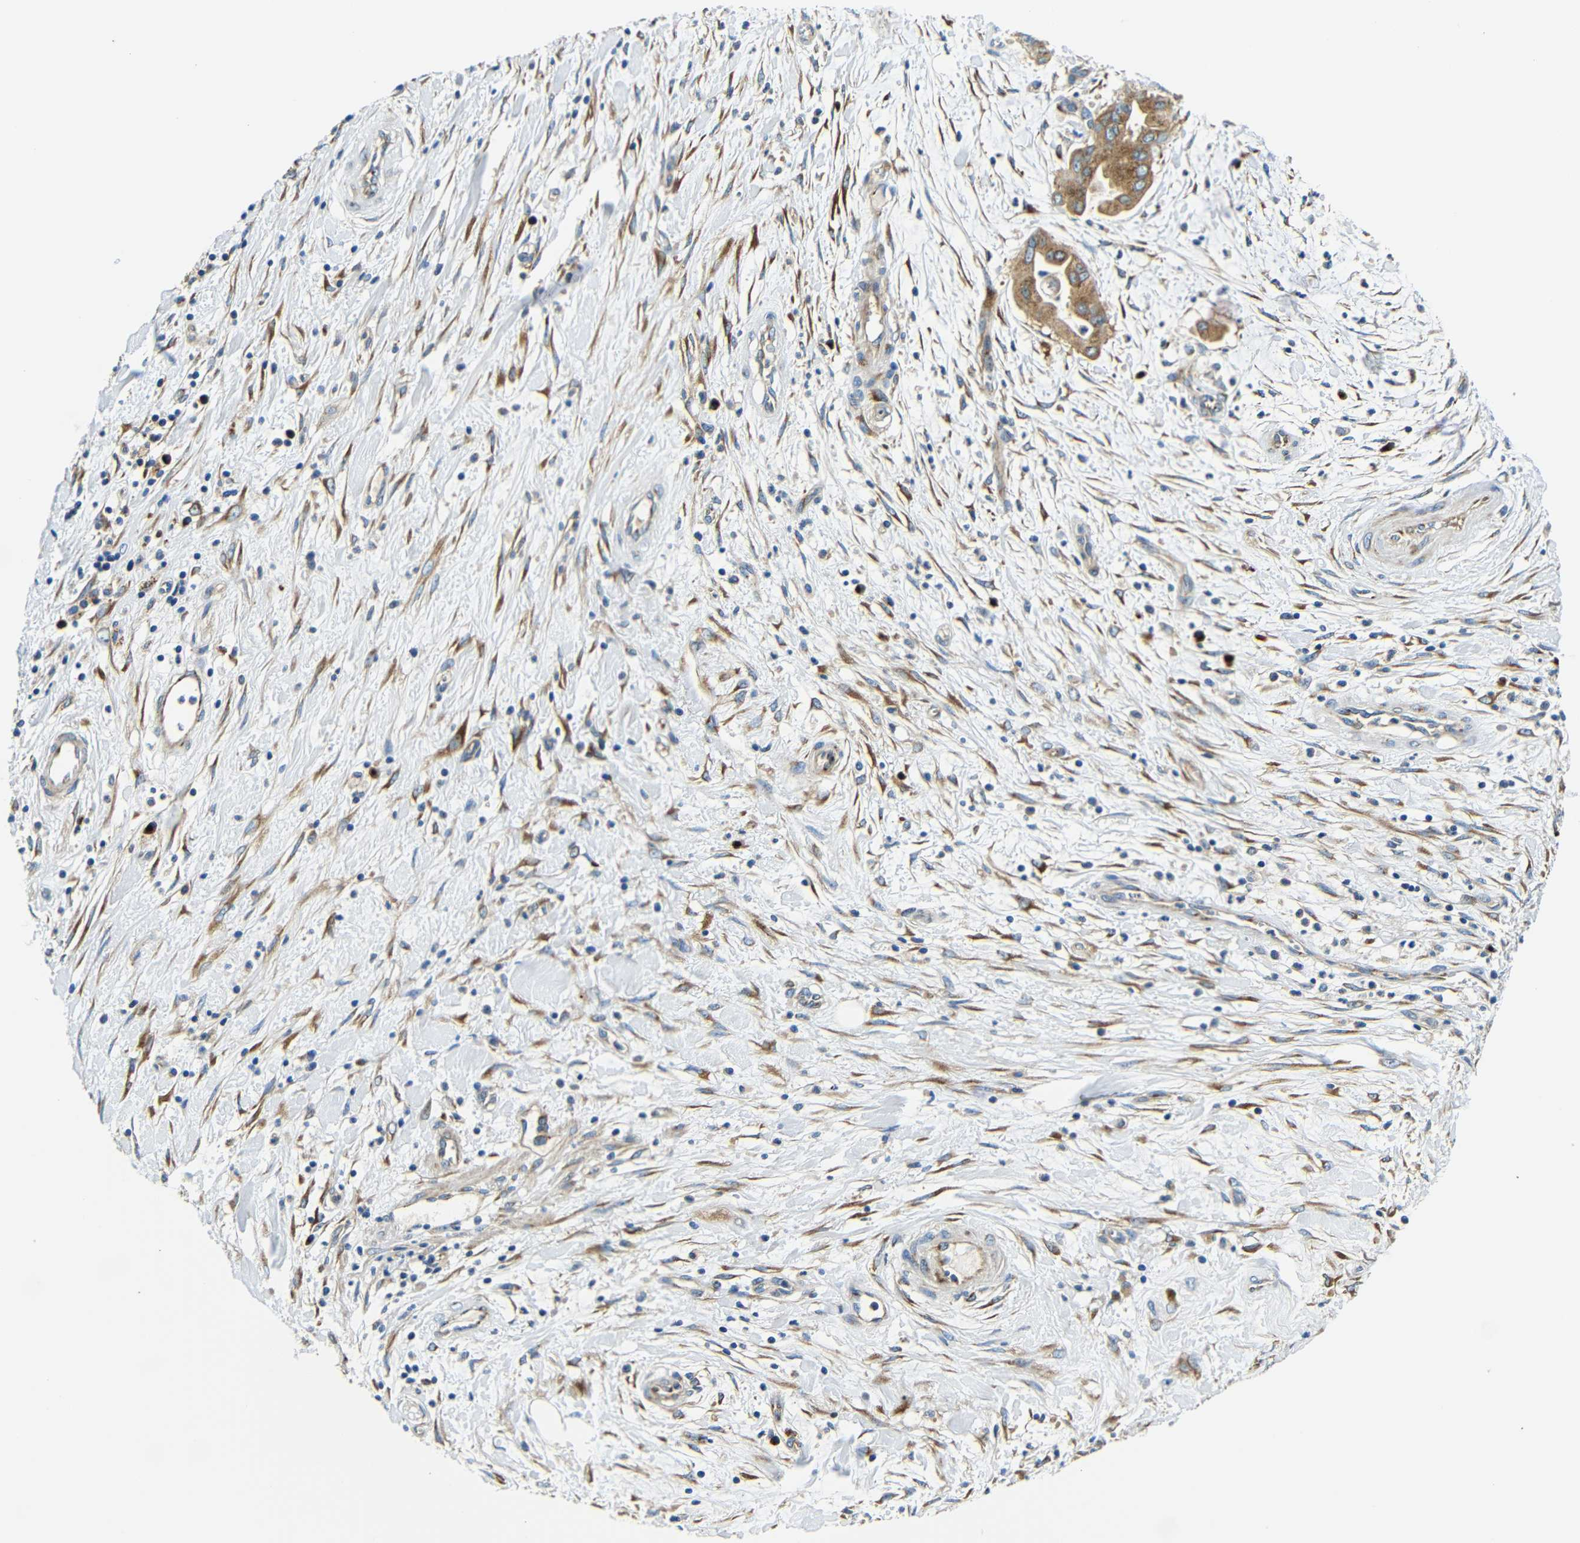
{"staining": {"intensity": "moderate", "quantity": ">75%", "location": "cytoplasmic/membranous"}, "tissue": "pancreatic cancer", "cell_type": "Tumor cells", "image_type": "cancer", "snomed": [{"axis": "morphology", "description": "Adenocarcinoma, NOS"}, {"axis": "topography", "description": "Pancreas"}], "caption": "About >75% of tumor cells in adenocarcinoma (pancreatic) demonstrate moderate cytoplasmic/membranous protein expression as visualized by brown immunohistochemical staining.", "gene": "USO1", "patient": {"sex": "female", "age": 75}}